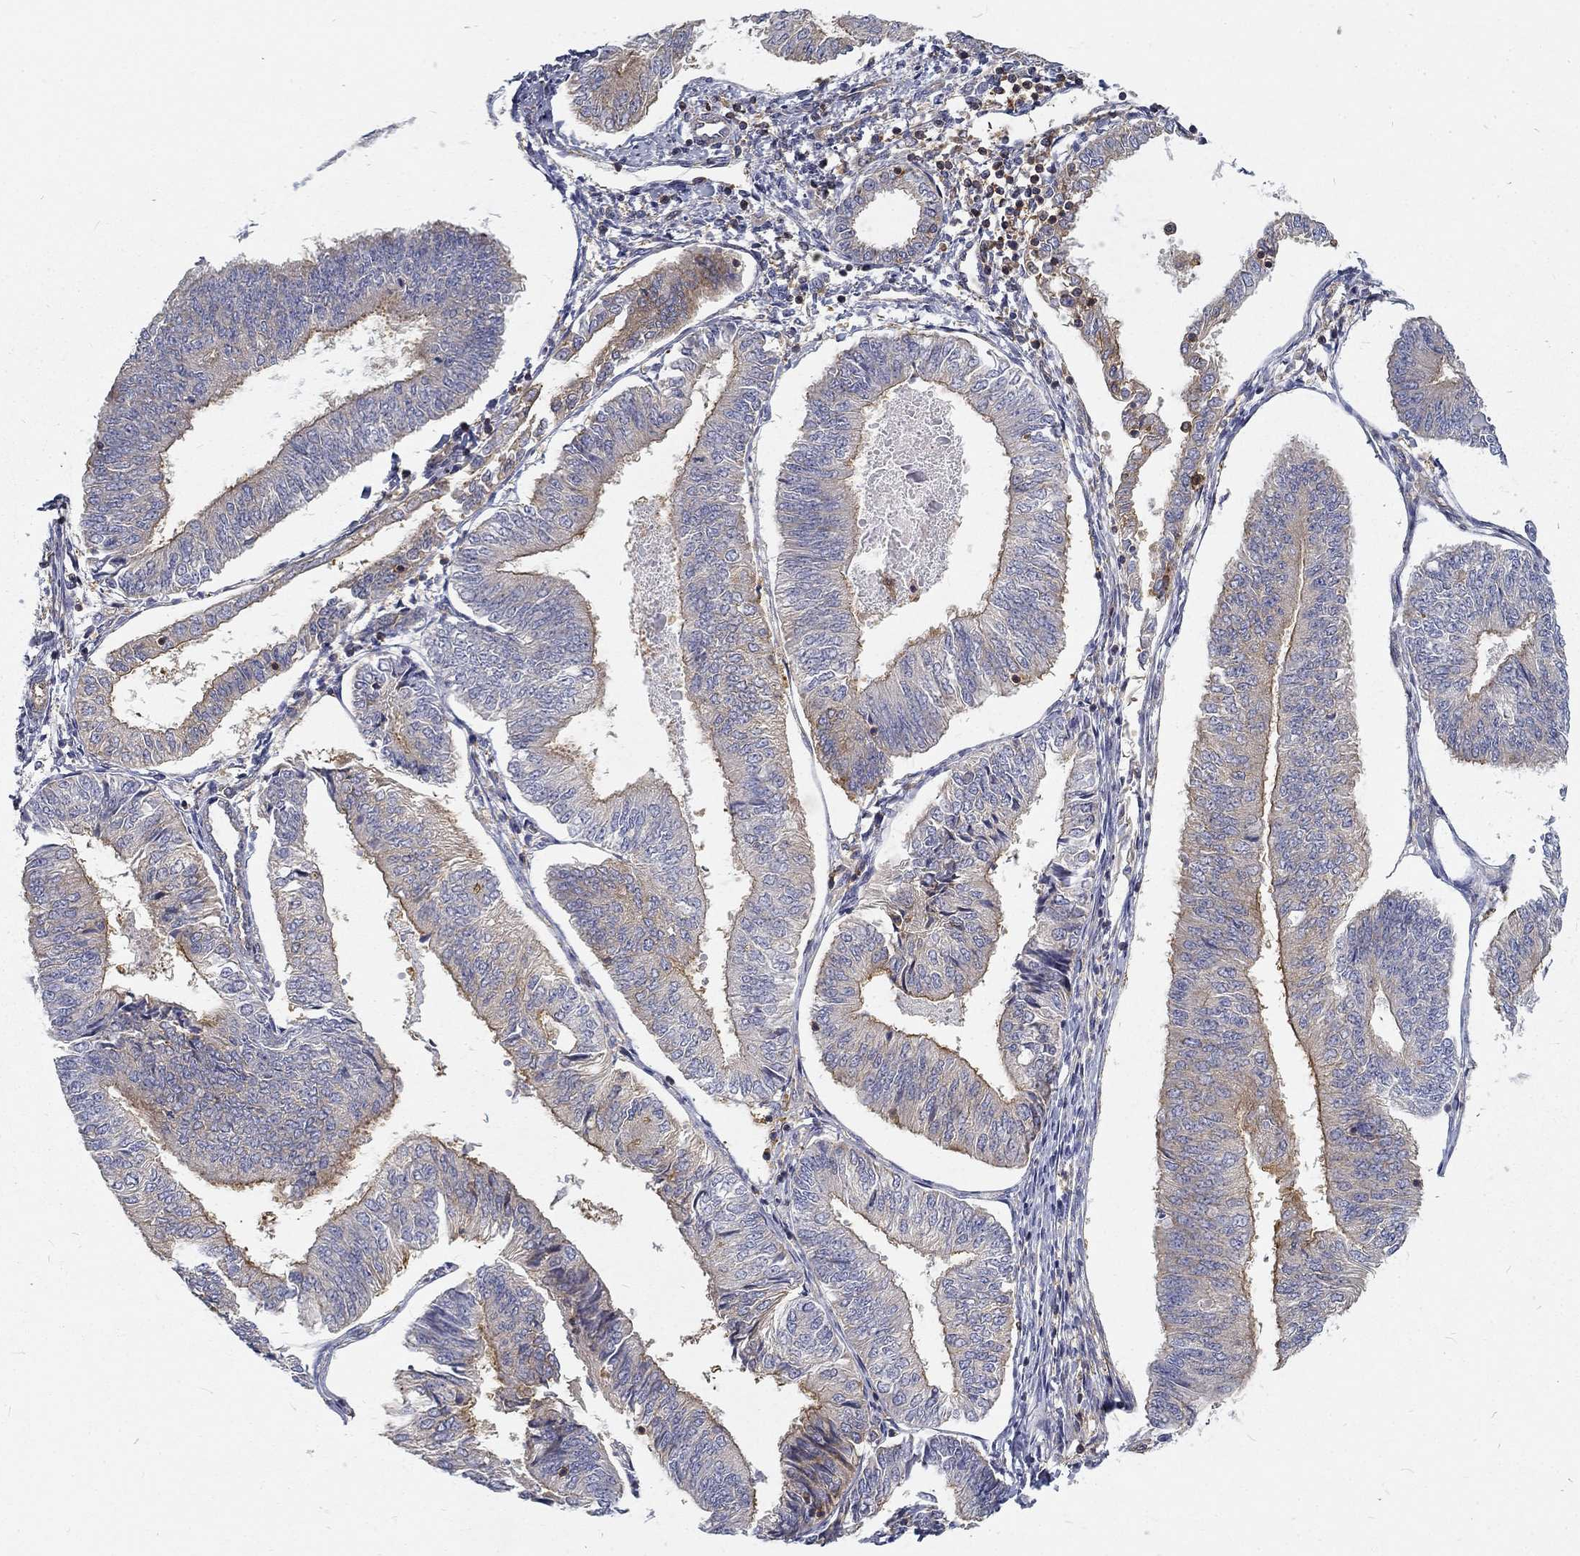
{"staining": {"intensity": "moderate", "quantity": "<25%", "location": "cytoplasmic/membranous"}, "tissue": "endometrial cancer", "cell_type": "Tumor cells", "image_type": "cancer", "snomed": [{"axis": "morphology", "description": "Adenocarcinoma, NOS"}, {"axis": "topography", "description": "Endometrium"}], "caption": "High-power microscopy captured an IHC micrograph of endometrial adenocarcinoma, revealing moderate cytoplasmic/membranous staining in about <25% of tumor cells. Nuclei are stained in blue.", "gene": "MTMR11", "patient": {"sex": "female", "age": 58}}